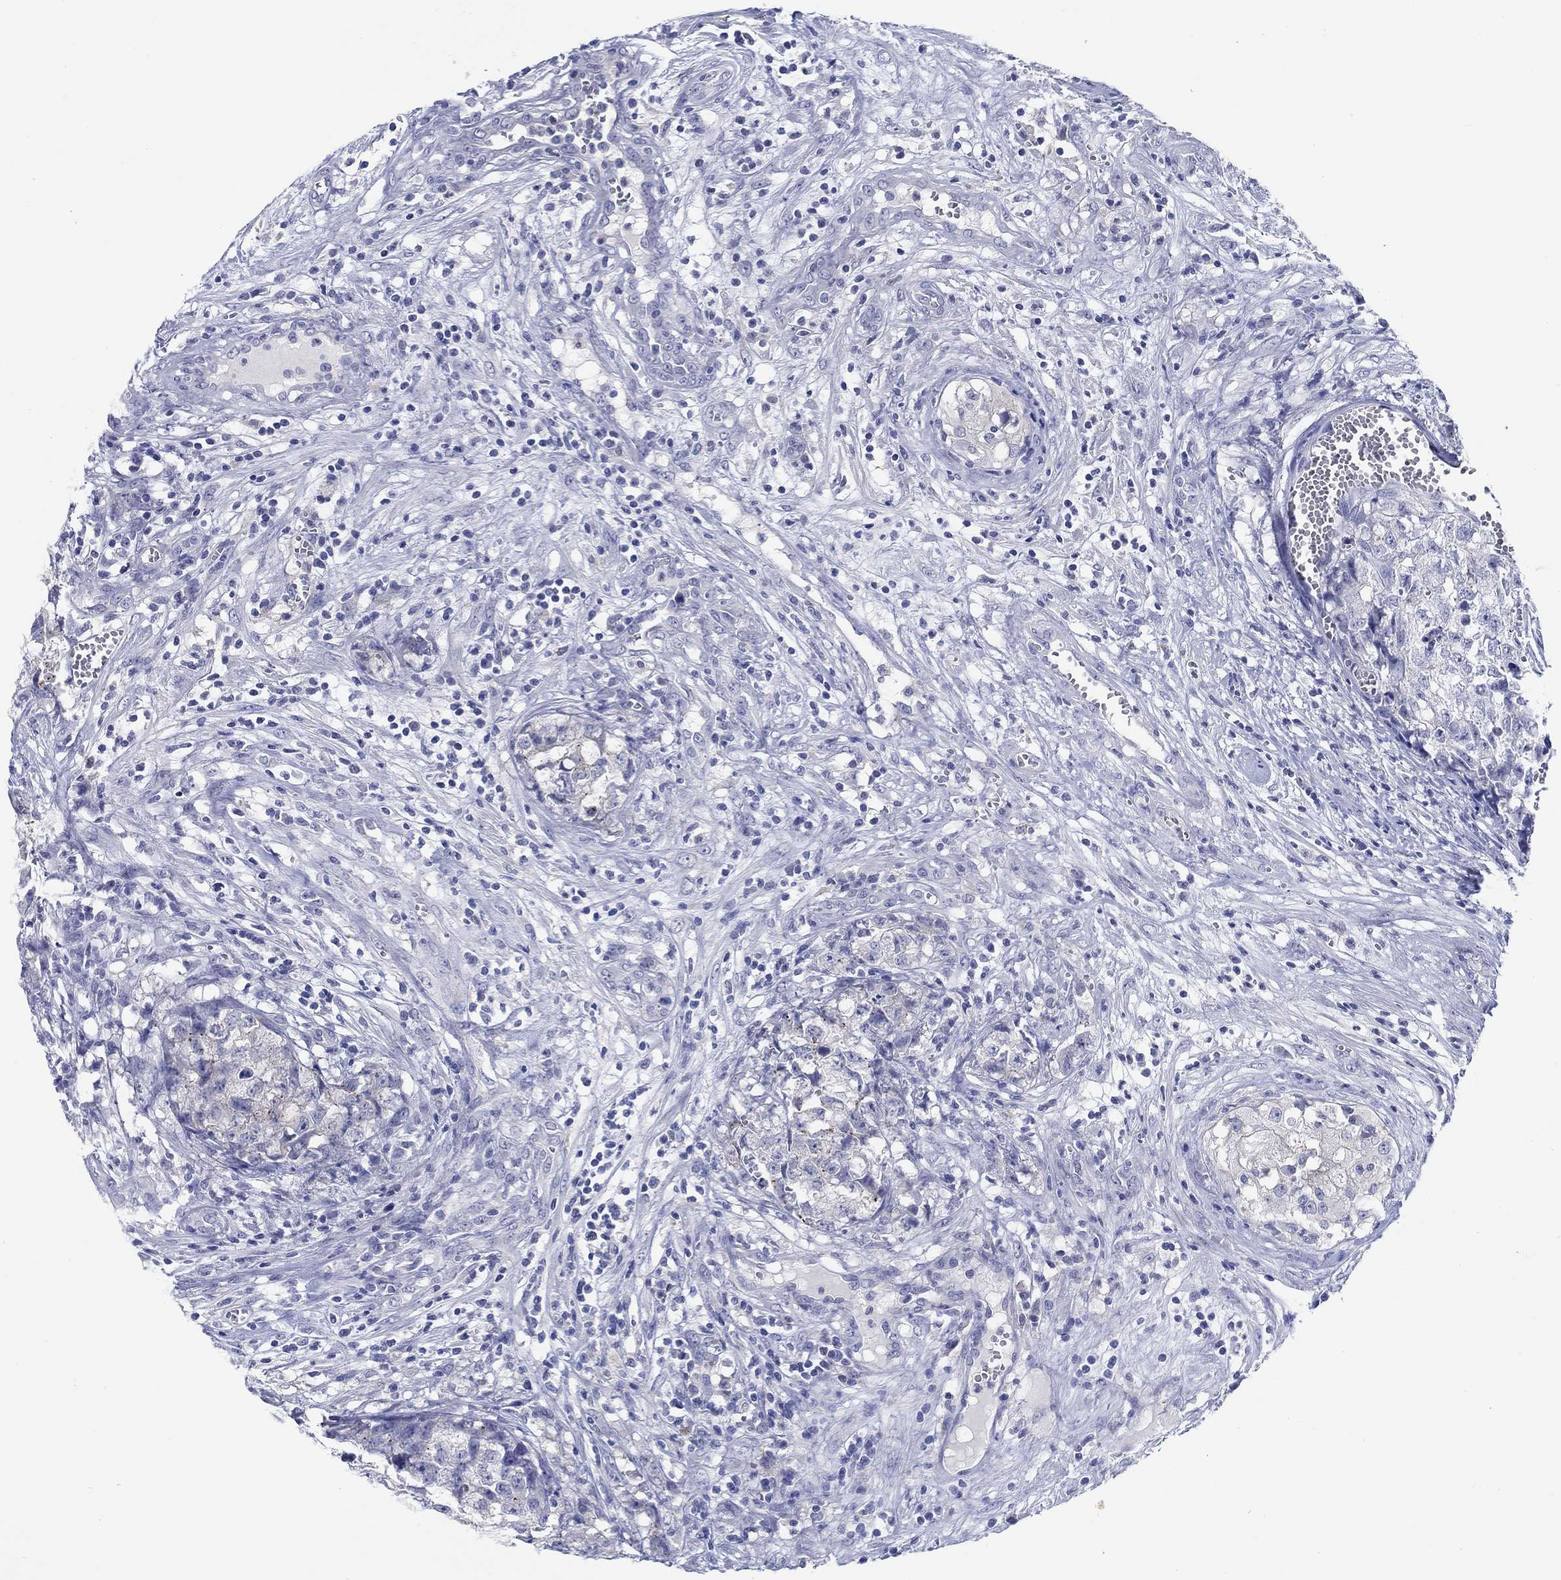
{"staining": {"intensity": "negative", "quantity": "none", "location": "none"}, "tissue": "testis cancer", "cell_type": "Tumor cells", "image_type": "cancer", "snomed": [{"axis": "morphology", "description": "Seminoma, NOS"}, {"axis": "morphology", "description": "Carcinoma, Embryonal, NOS"}, {"axis": "topography", "description": "Testis"}], "caption": "Tumor cells show no significant protein positivity in testis embryonal carcinoma. (Brightfield microscopy of DAB immunohistochemistry at high magnification).", "gene": "RAP1GAP", "patient": {"sex": "male", "age": 22}}